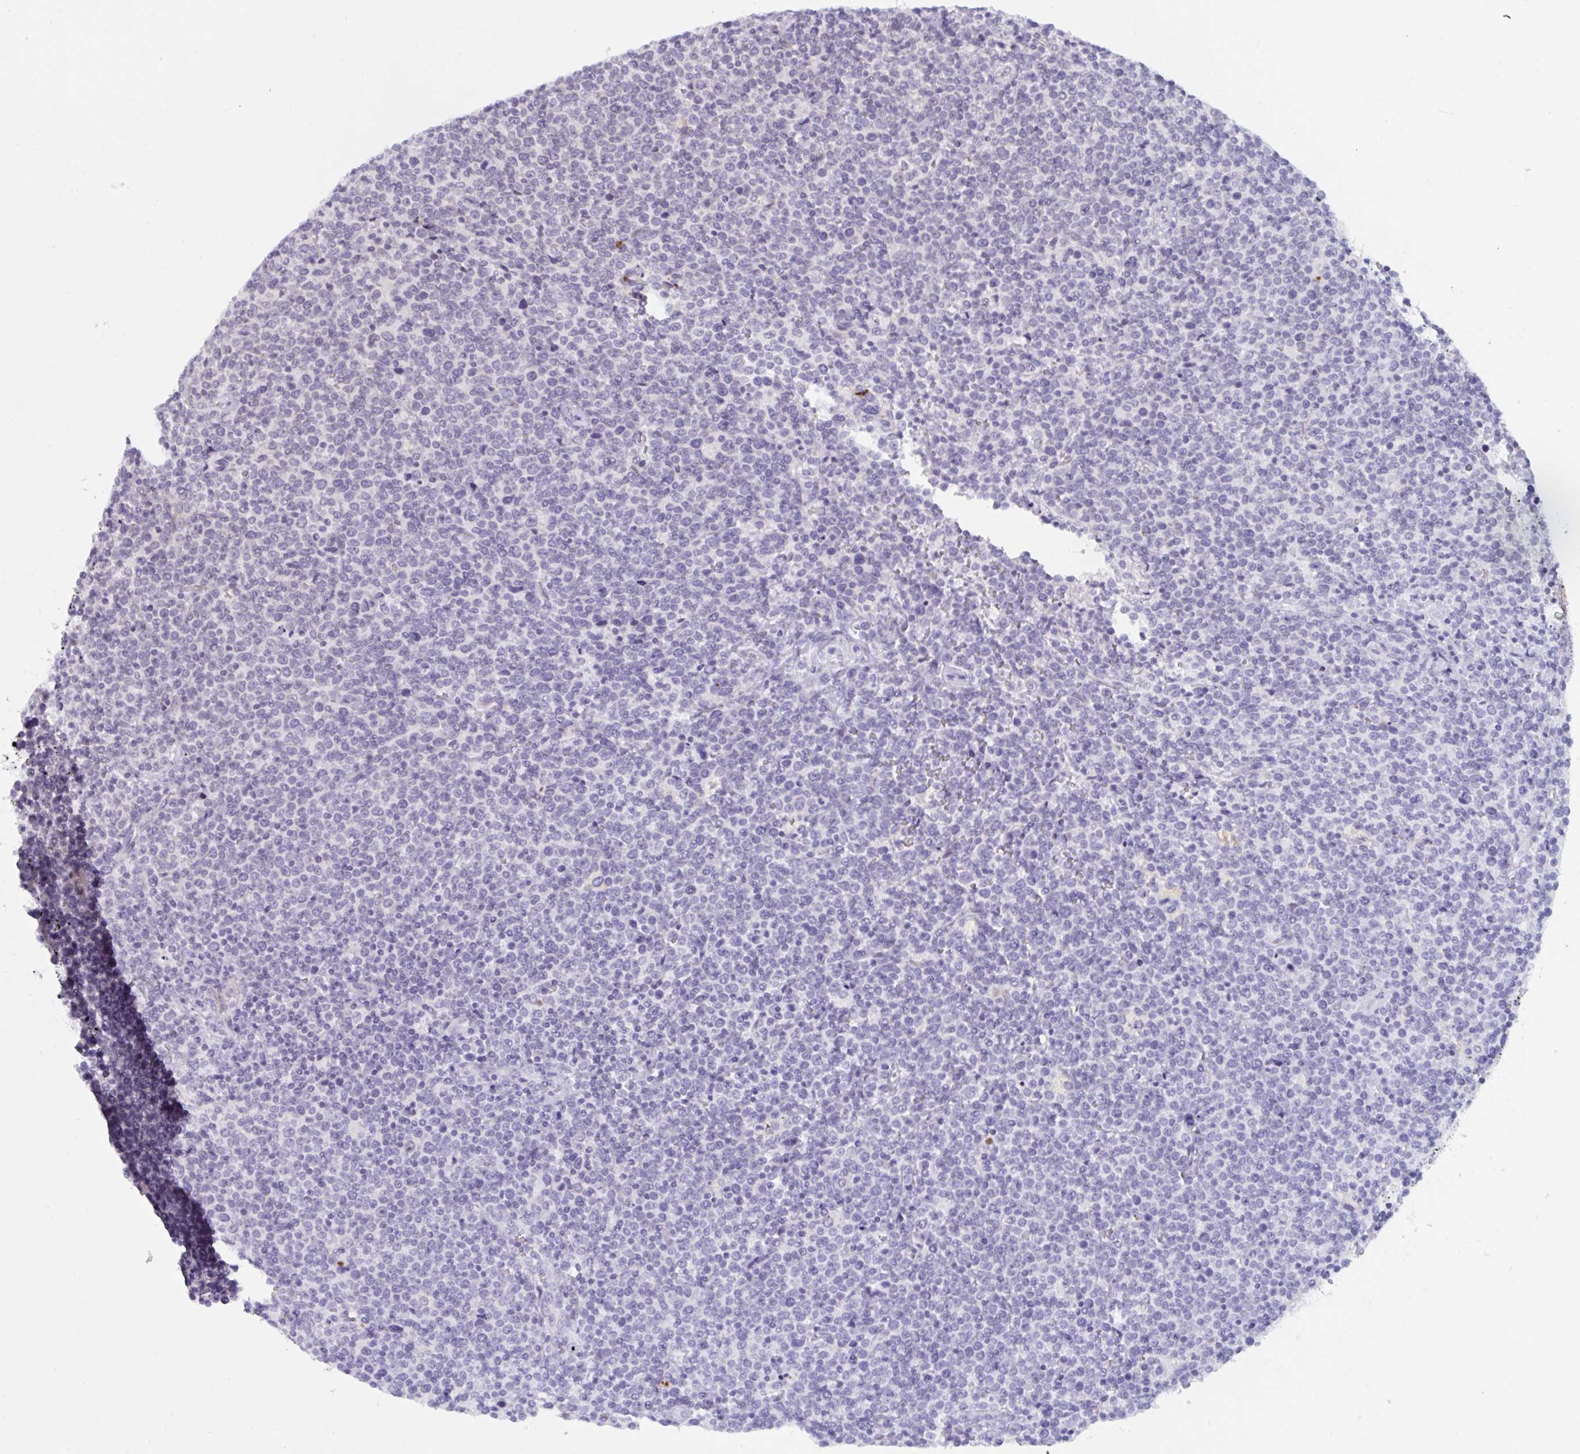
{"staining": {"intensity": "negative", "quantity": "none", "location": "none"}, "tissue": "lymphoma", "cell_type": "Tumor cells", "image_type": "cancer", "snomed": [{"axis": "morphology", "description": "Malignant lymphoma, non-Hodgkin's type, High grade"}, {"axis": "topography", "description": "Lymph node"}], "caption": "There is no significant staining in tumor cells of lymphoma. Nuclei are stained in blue.", "gene": "DOCK11", "patient": {"sex": "male", "age": 61}}